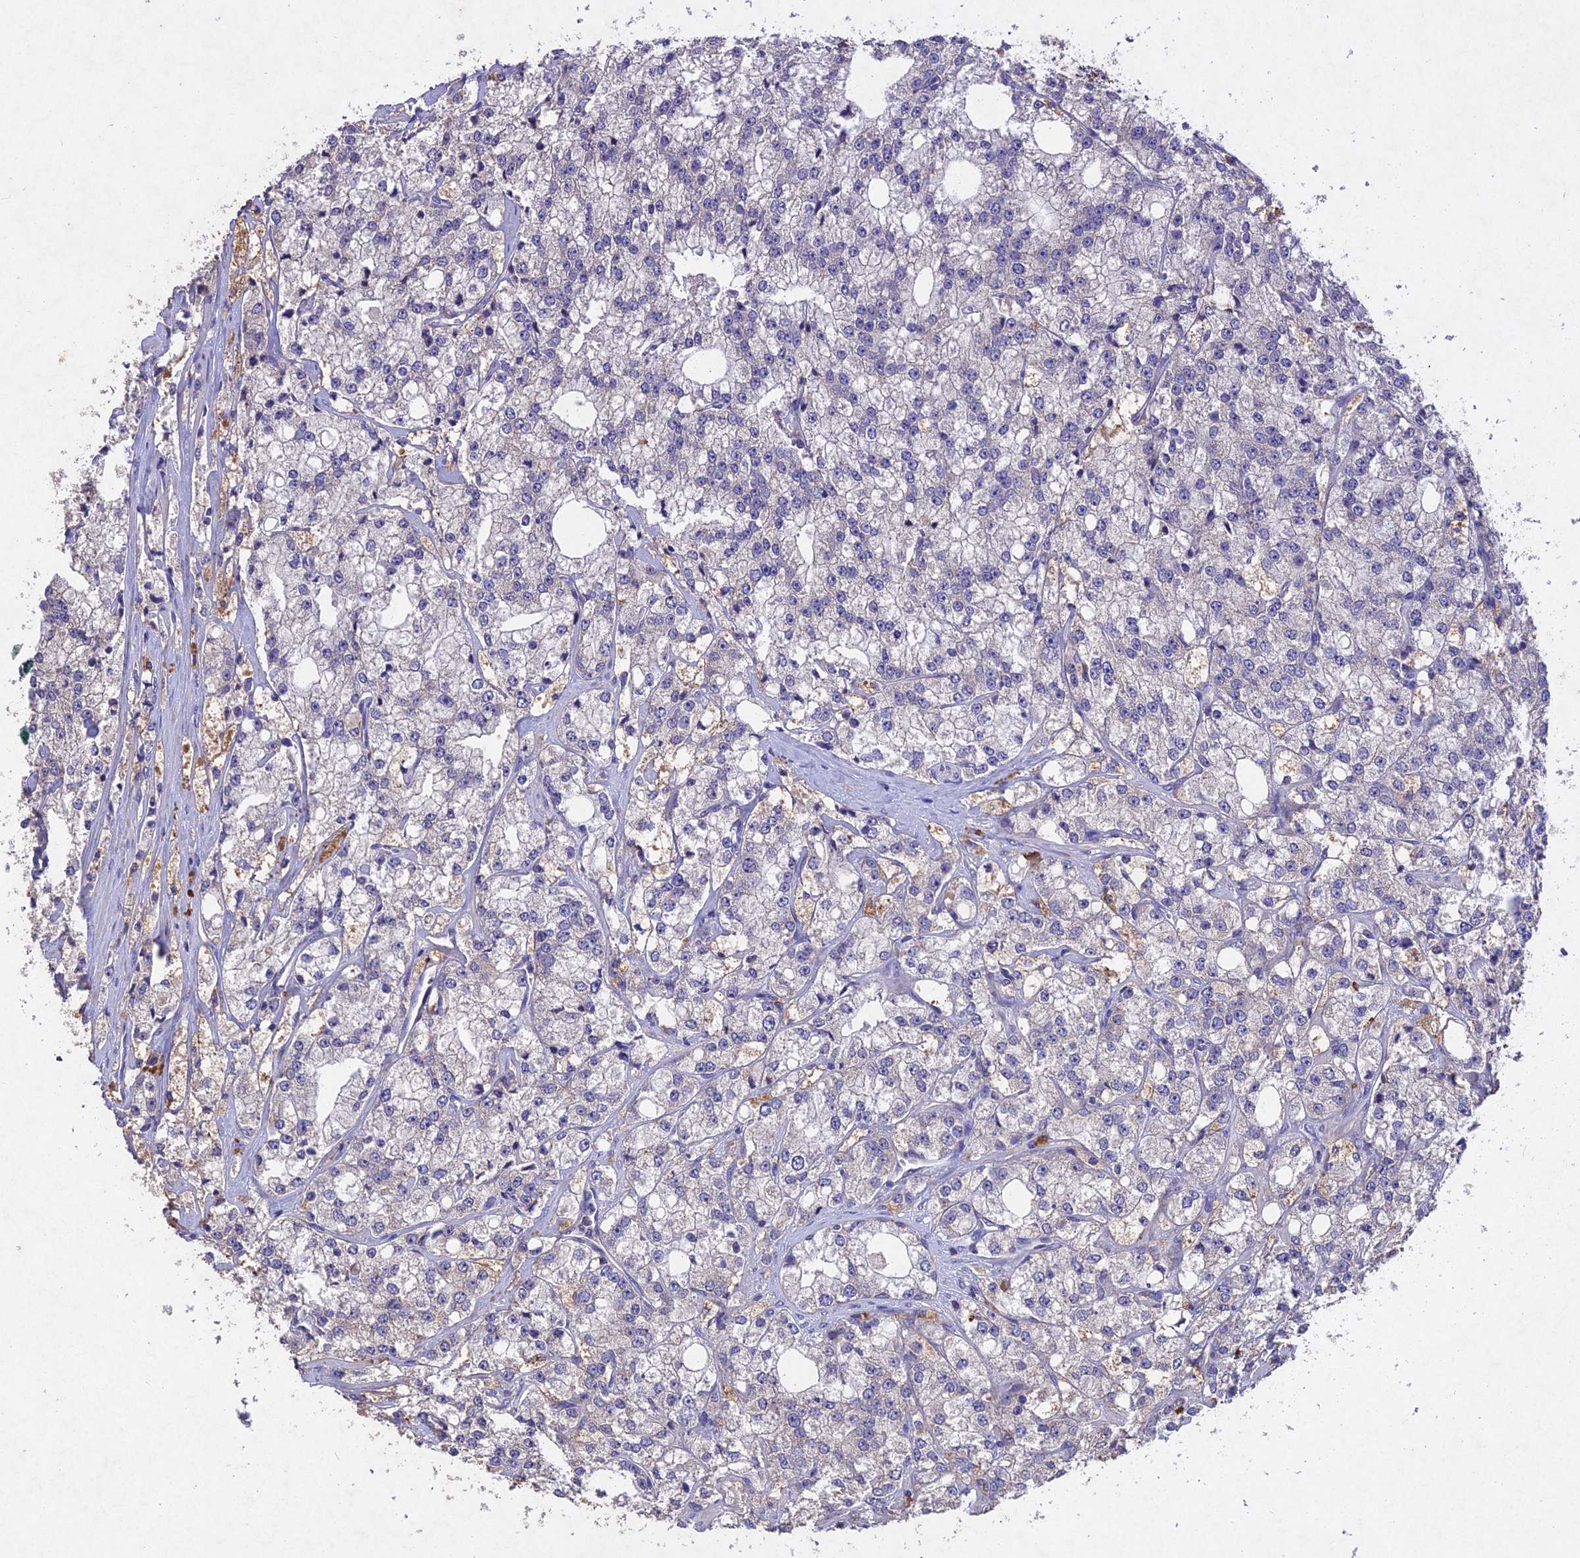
{"staining": {"intensity": "negative", "quantity": "none", "location": "none"}, "tissue": "prostate cancer", "cell_type": "Tumor cells", "image_type": "cancer", "snomed": [{"axis": "morphology", "description": "Adenocarcinoma, High grade"}, {"axis": "topography", "description": "Prostate"}], "caption": "This is an immunohistochemistry (IHC) image of human prostate cancer. There is no expression in tumor cells.", "gene": "SLC26A4", "patient": {"sex": "male", "age": 64}}